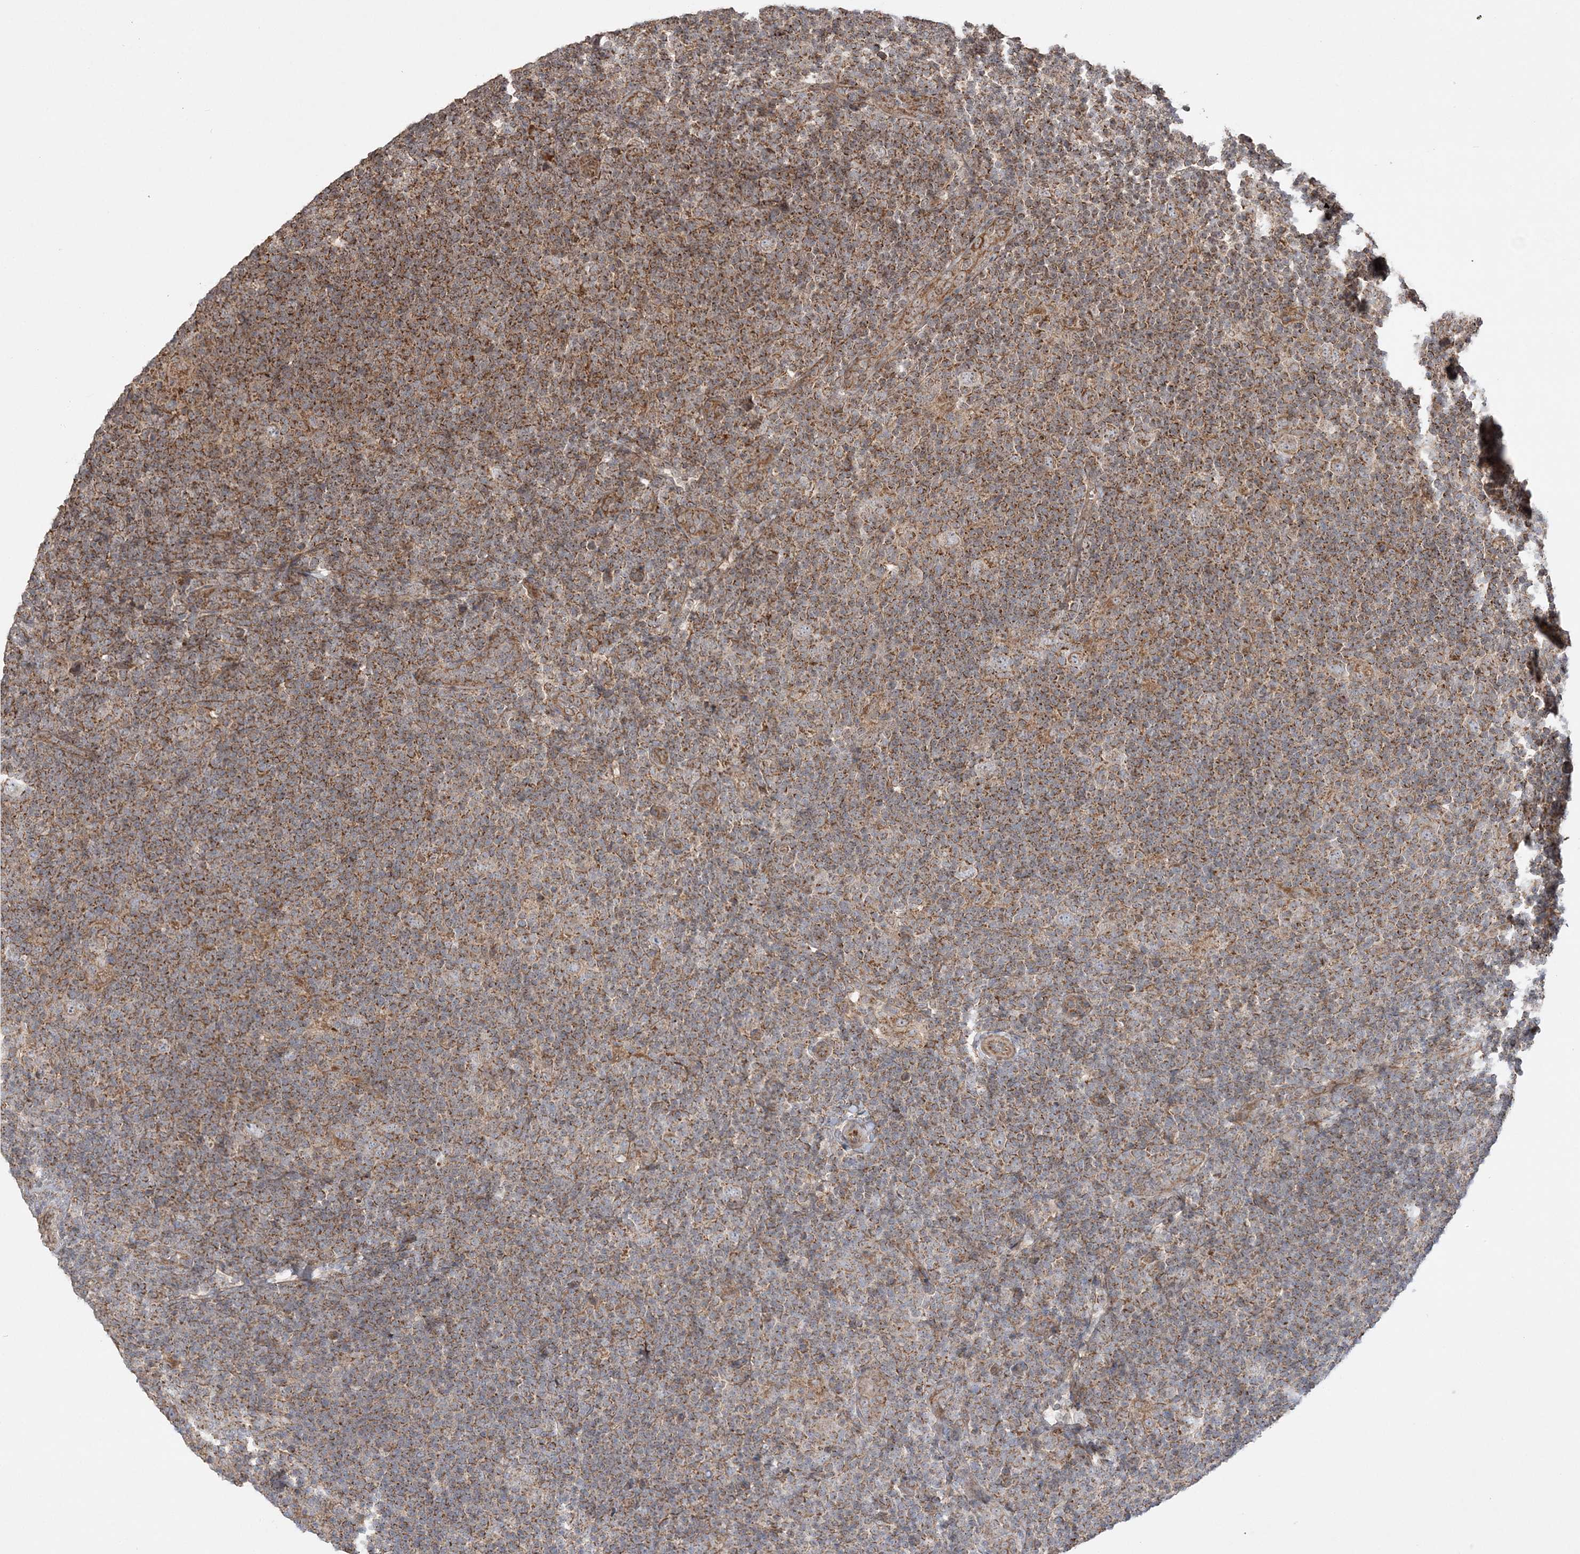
{"staining": {"intensity": "moderate", "quantity": "25%-75%", "location": "cytoplasmic/membranous"}, "tissue": "lymphoma", "cell_type": "Tumor cells", "image_type": "cancer", "snomed": [{"axis": "morphology", "description": "Hodgkin's disease, NOS"}, {"axis": "topography", "description": "Lymph node"}], "caption": "Immunohistochemistry (IHC) of lymphoma reveals medium levels of moderate cytoplasmic/membranous positivity in about 25%-75% of tumor cells. The staining was performed using DAB (3,3'-diaminobenzidine), with brown indicating positive protein expression. Nuclei are stained blue with hematoxylin.", "gene": "SCLT1", "patient": {"sex": "female", "age": 57}}